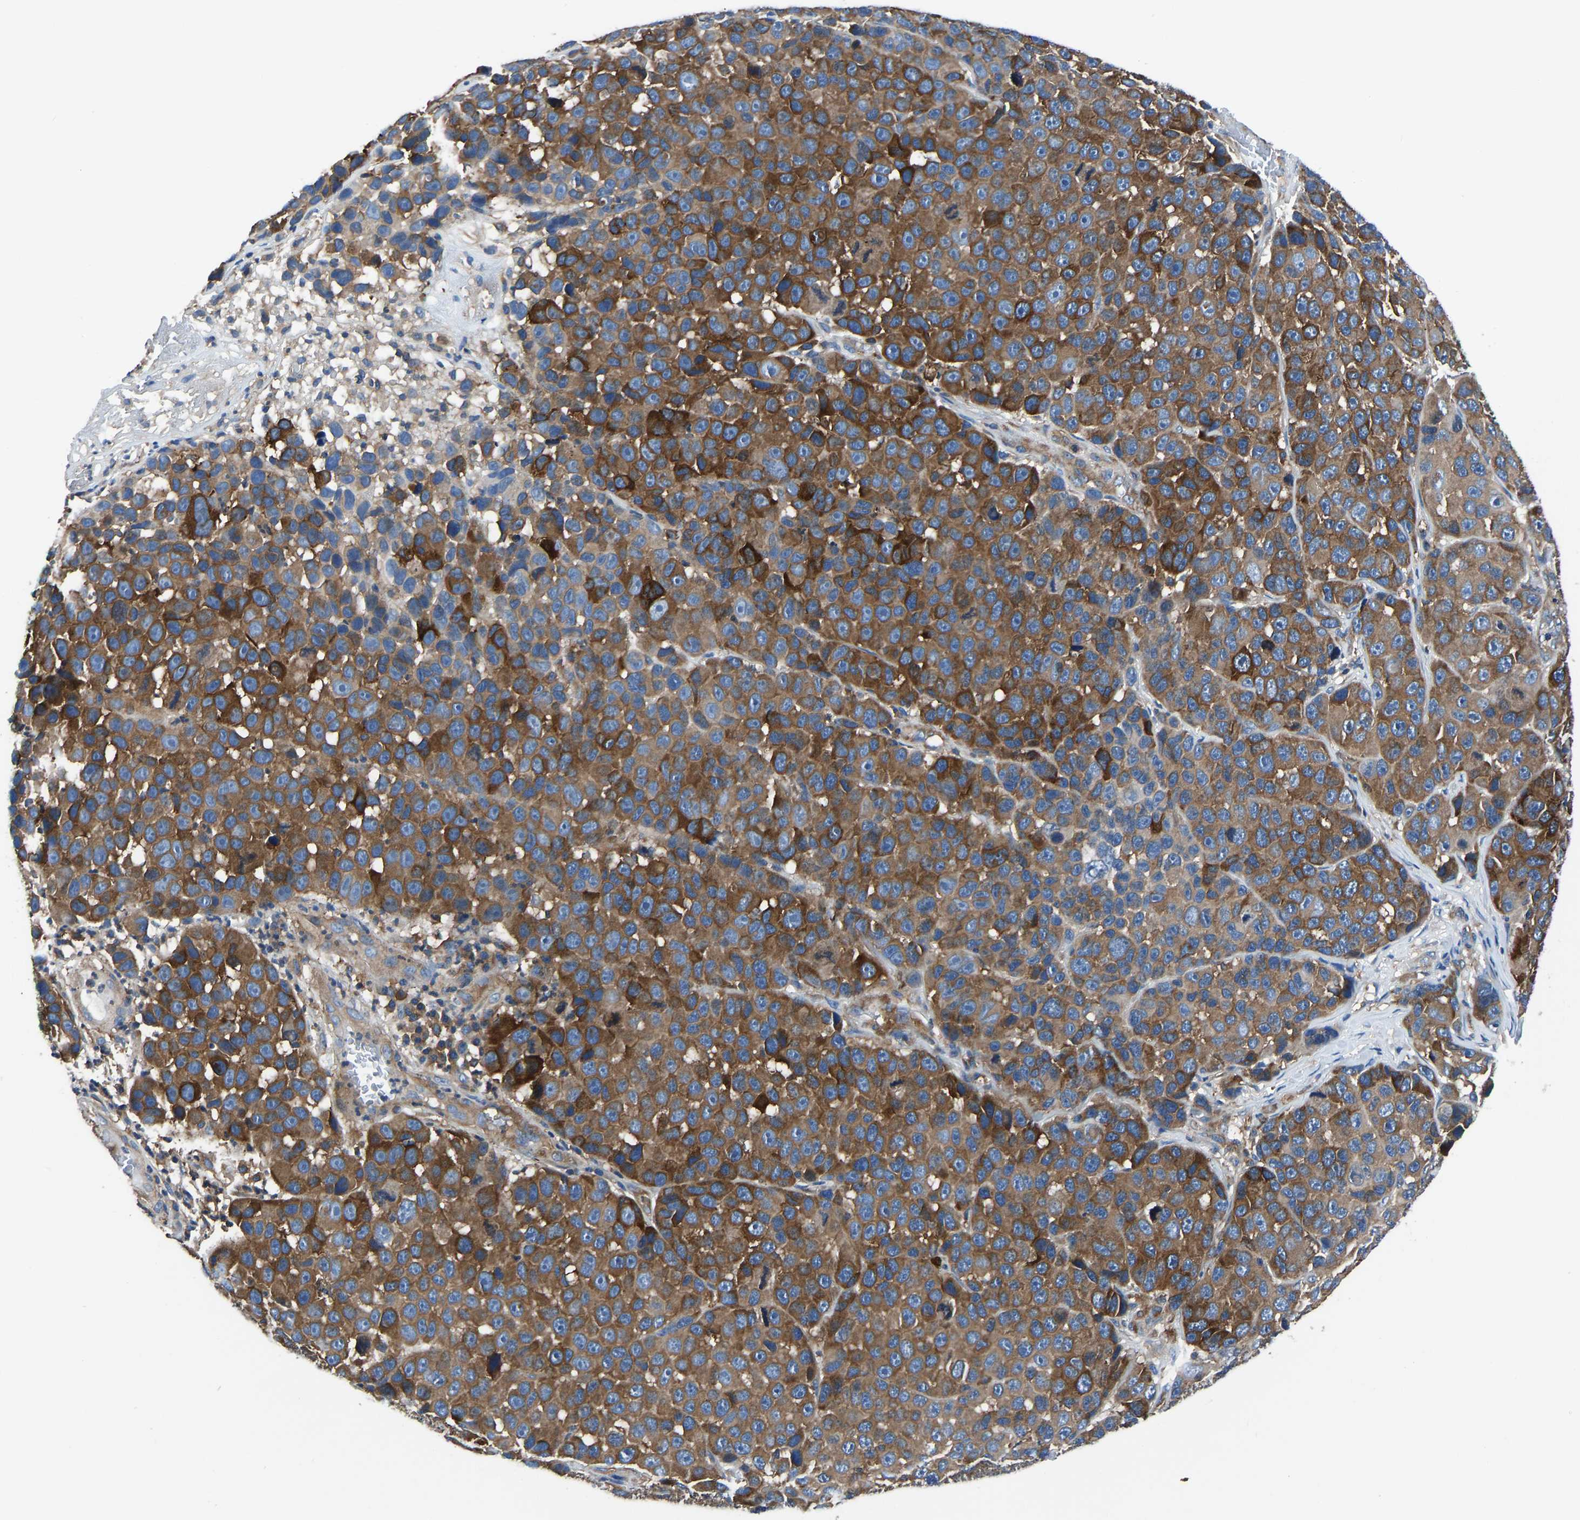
{"staining": {"intensity": "strong", "quantity": ">75%", "location": "cytoplasmic/membranous"}, "tissue": "melanoma", "cell_type": "Tumor cells", "image_type": "cancer", "snomed": [{"axis": "morphology", "description": "Malignant melanoma, NOS"}, {"axis": "topography", "description": "Skin"}], "caption": "Immunohistochemical staining of human malignant melanoma reveals high levels of strong cytoplasmic/membranous positivity in approximately >75% of tumor cells.", "gene": "PRKAR1A", "patient": {"sex": "male", "age": 53}}